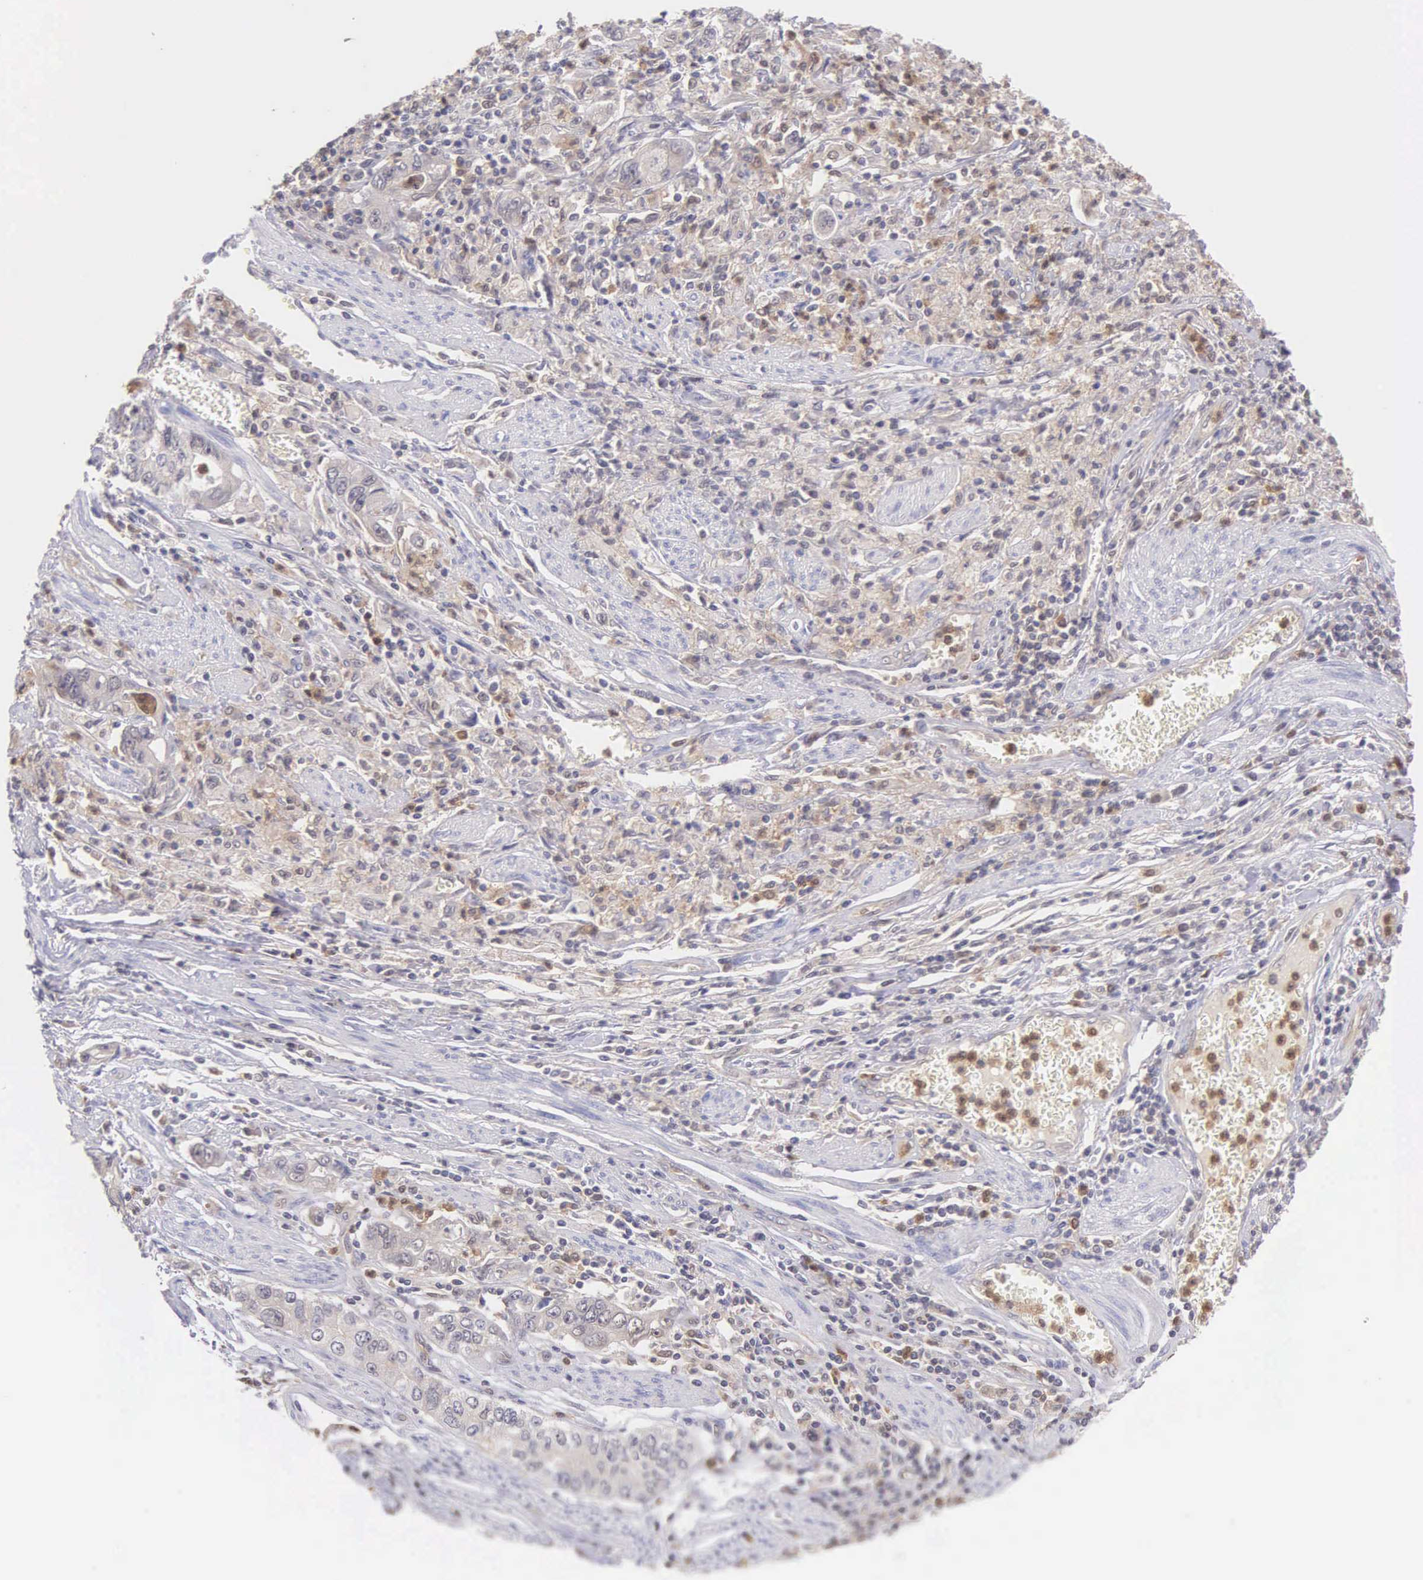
{"staining": {"intensity": "weak", "quantity": "25%-75%", "location": "cytoplasmic/membranous"}, "tissue": "stomach cancer", "cell_type": "Tumor cells", "image_type": "cancer", "snomed": [{"axis": "morphology", "description": "Adenocarcinoma, NOS"}, {"axis": "topography", "description": "Pancreas"}, {"axis": "topography", "description": "Stomach, upper"}], "caption": "DAB (3,3'-diaminobenzidine) immunohistochemical staining of adenocarcinoma (stomach) displays weak cytoplasmic/membranous protein positivity in approximately 25%-75% of tumor cells.", "gene": "BID", "patient": {"sex": "male", "age": 77}}